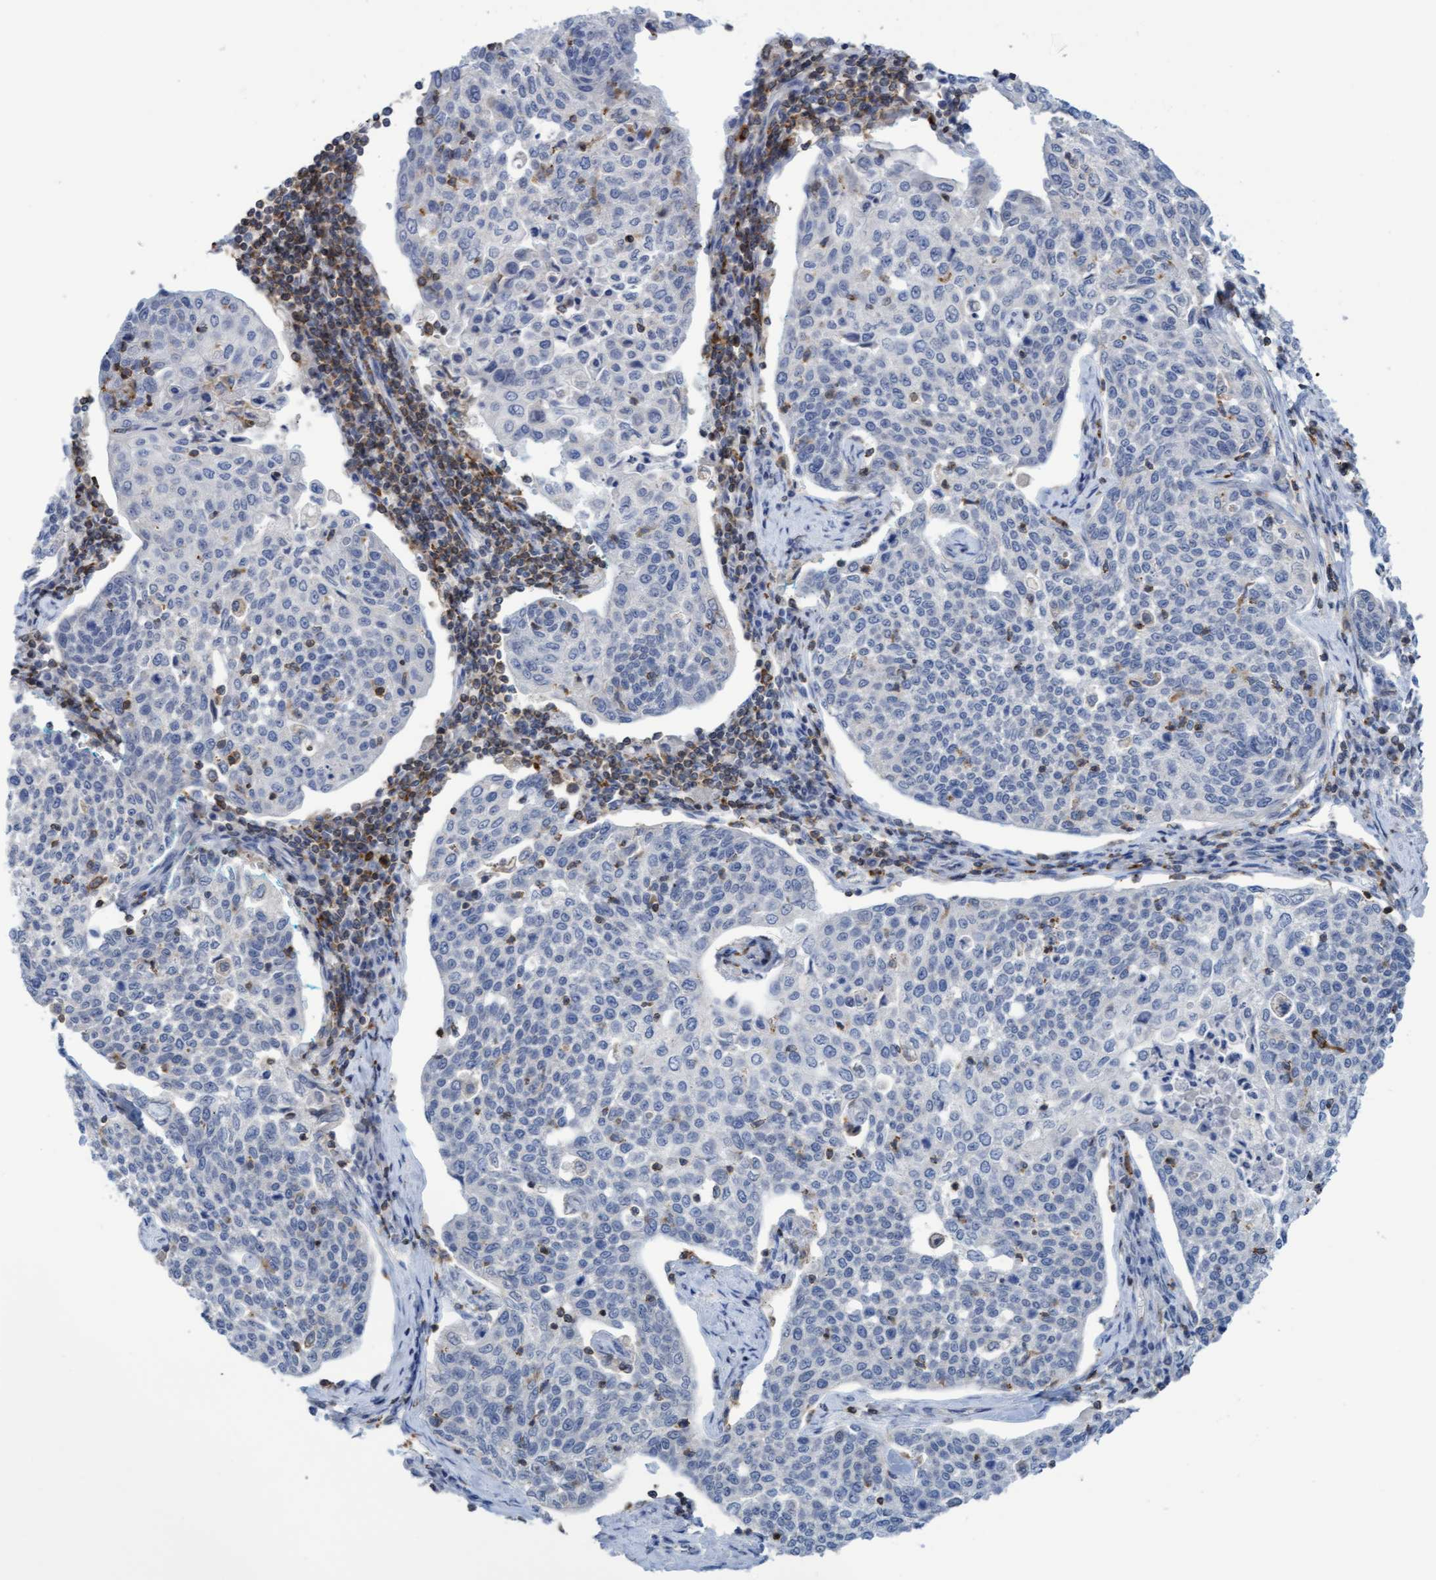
{"staining": {"intensity": "negative", "quantity": "none", "location": "none"}, "tissue": "cervical cancer", "cell_type": "Tumor cells", "image_type": "cancer", "snomed": [{"axis": "morphology", "description": "Squamous cell carcinoma, NOS"}, {"axis": "topography", "description": "Cervix"}], "caption": "Protein analysis of cervical cancer shows no significant expression in tumor cells. (DAB immunohistochemistry (IHC) visualized using brightfield microscopy, high magnification).", "gene": "FNBP1", "patient": {"sex": "female", "age": 34}}